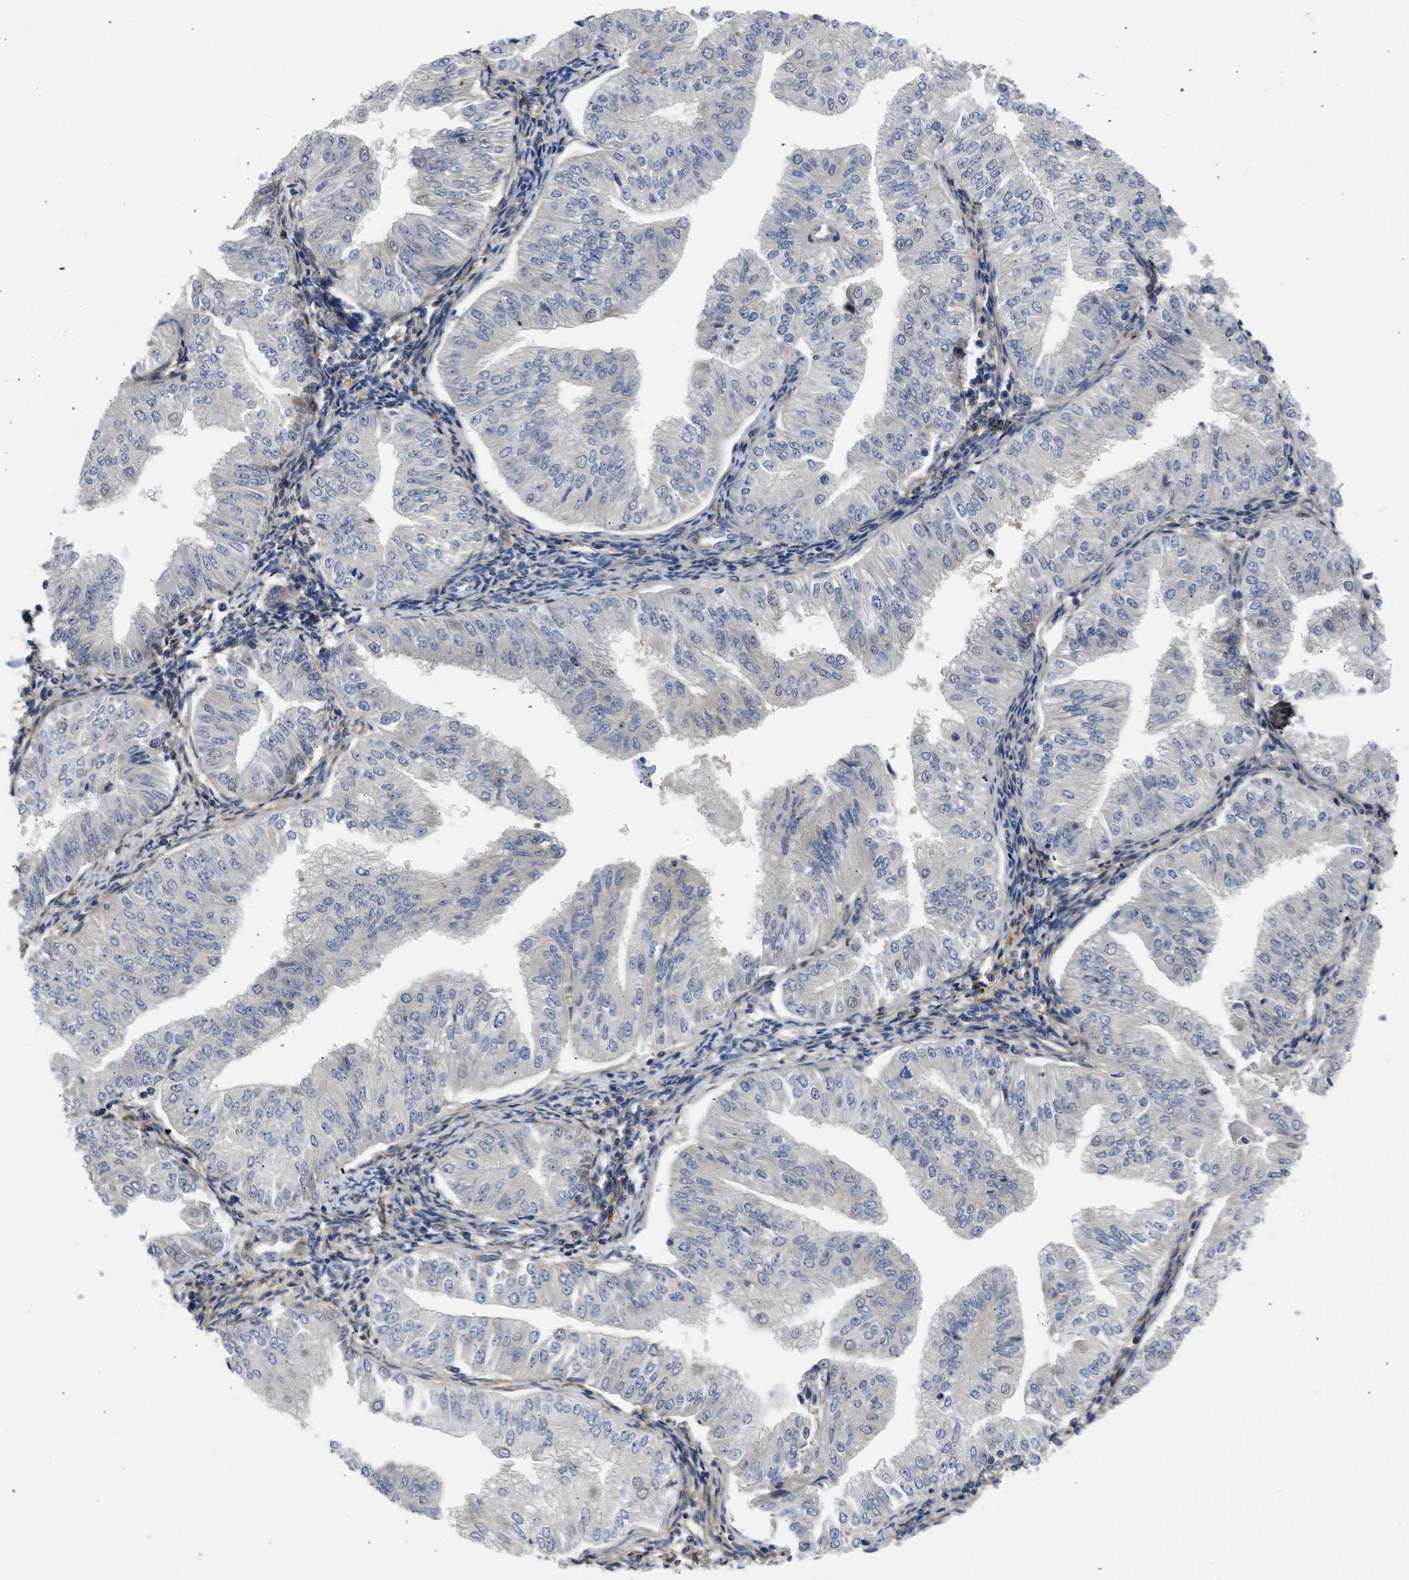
{"staining": {"intensity": "negative", "quantity": "none", "location": "none"}, "tissue": "endometrial cancer", "cell_type": "Tumor cells", "image_type": "cancer", "snomed": [{"axis": "morphology", "description": "Normal tissue, NOS"}, {"axis": "morphology", "description": "Adenocarcinoma, NOS"}, {"axis": "topography", "description": "Endometrium"}], "caption": "High power microscopy micrograph of an IHC micrograph of adenocarcinoma (endometrial), revealing no significant positivity in tumor cells. (IHC, brightfield microscopy, high magnification).", "gene": "MAS1L", "patient": {"sex": "female", "age": 53}}